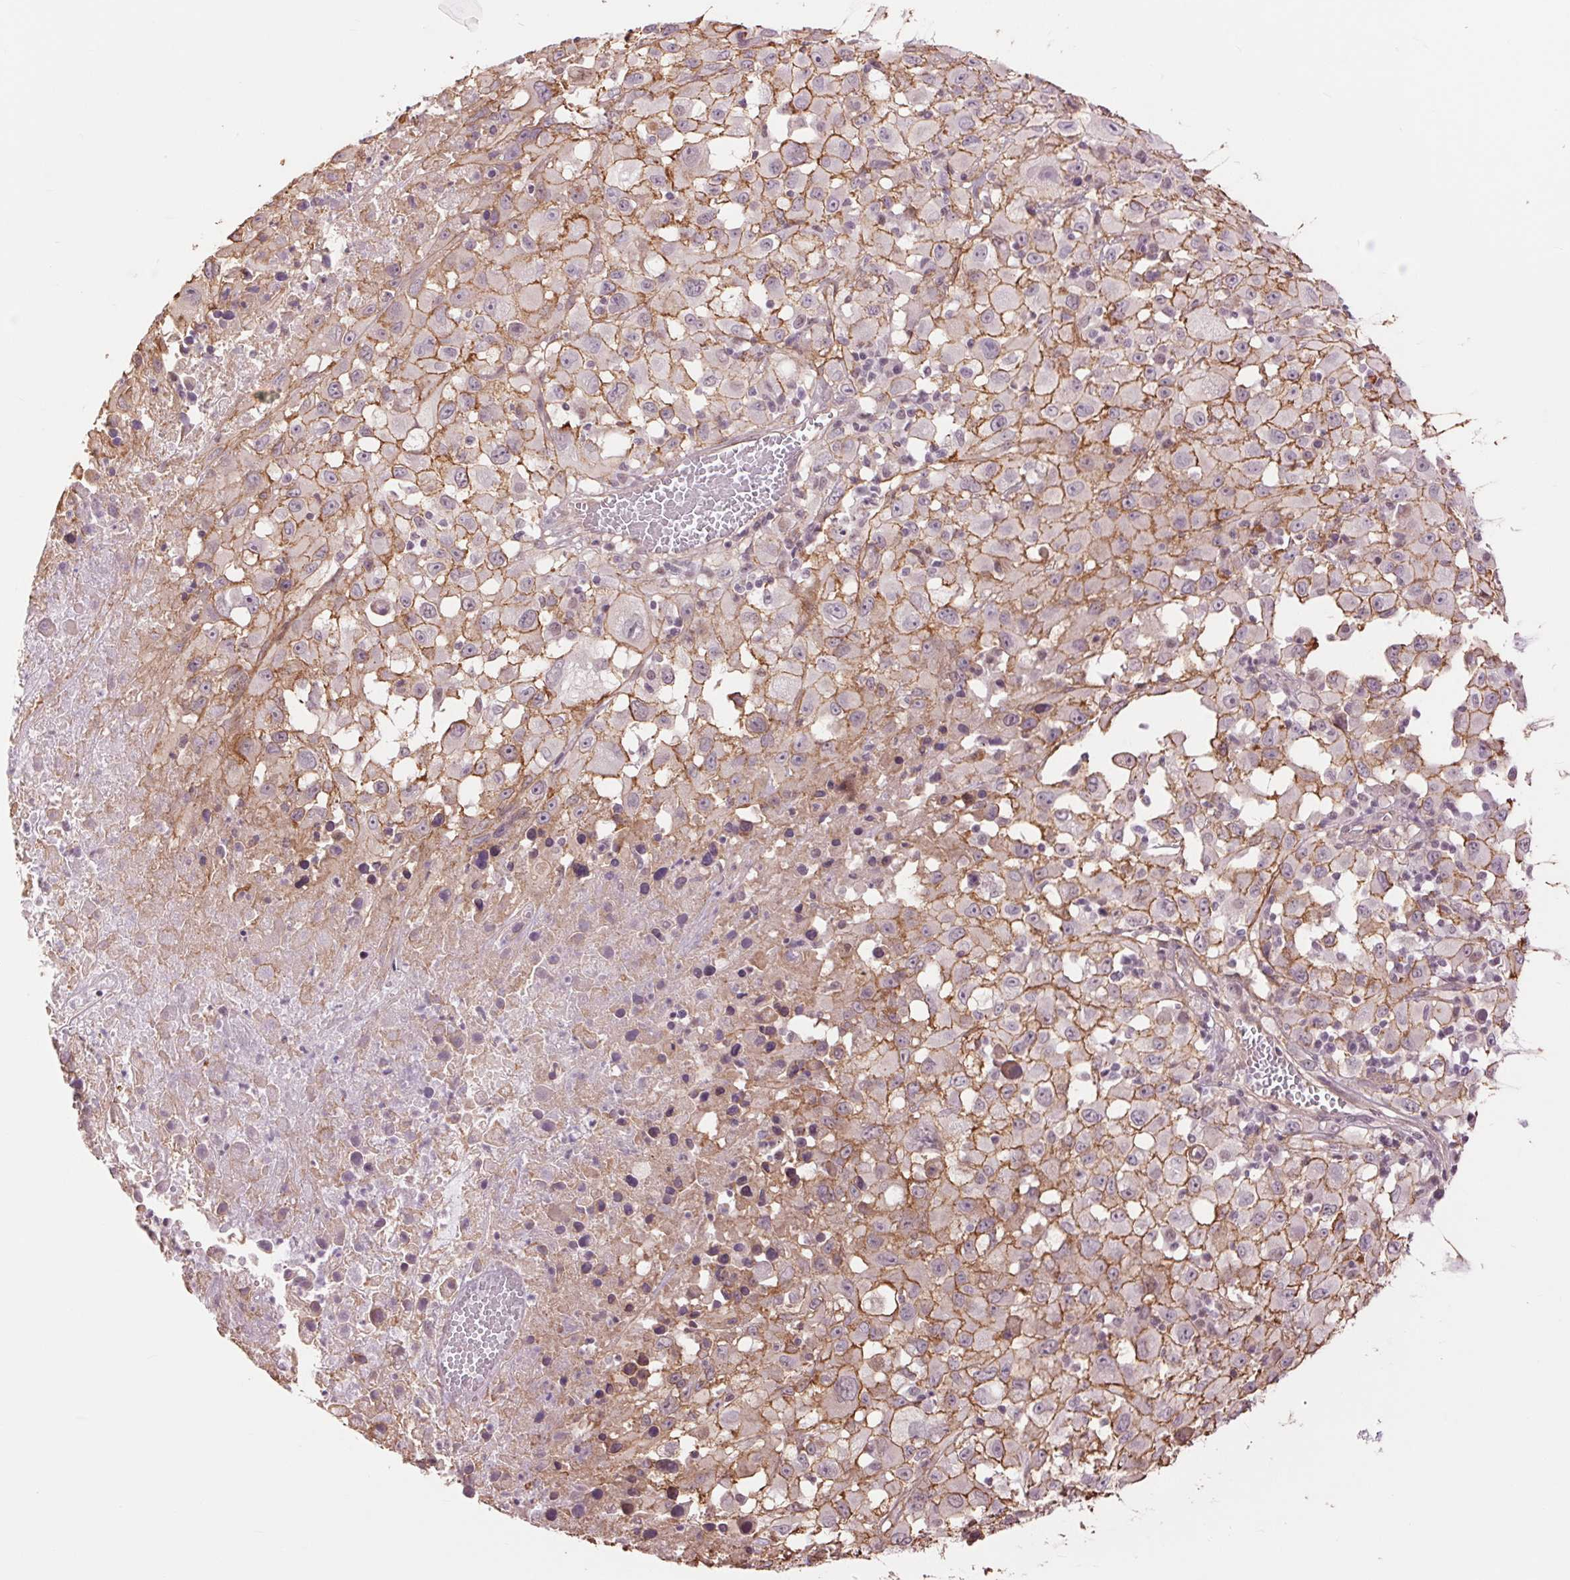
{"staining": {"intensity": "moderate", "quantity": "25%-75%", "location": "cytoplasmic/membranous"}, "tissue": "melanoma", "cell_type": "Tumor cells", "image_type": "cancer", "snomed": [{"axis": "morphology", "description": "Malignant melanoma, Metastatic site"}, {"axis": "topography", "description": "Soft tissue"}], "caption": "An image of human malignant melanoma (metastatic site) stained for a protein demonstrates moderate cytoplasmic/membranous brown staining in tumor cells.", "gene": "PALM", "patient": {"sex": "male", "age": 50}}